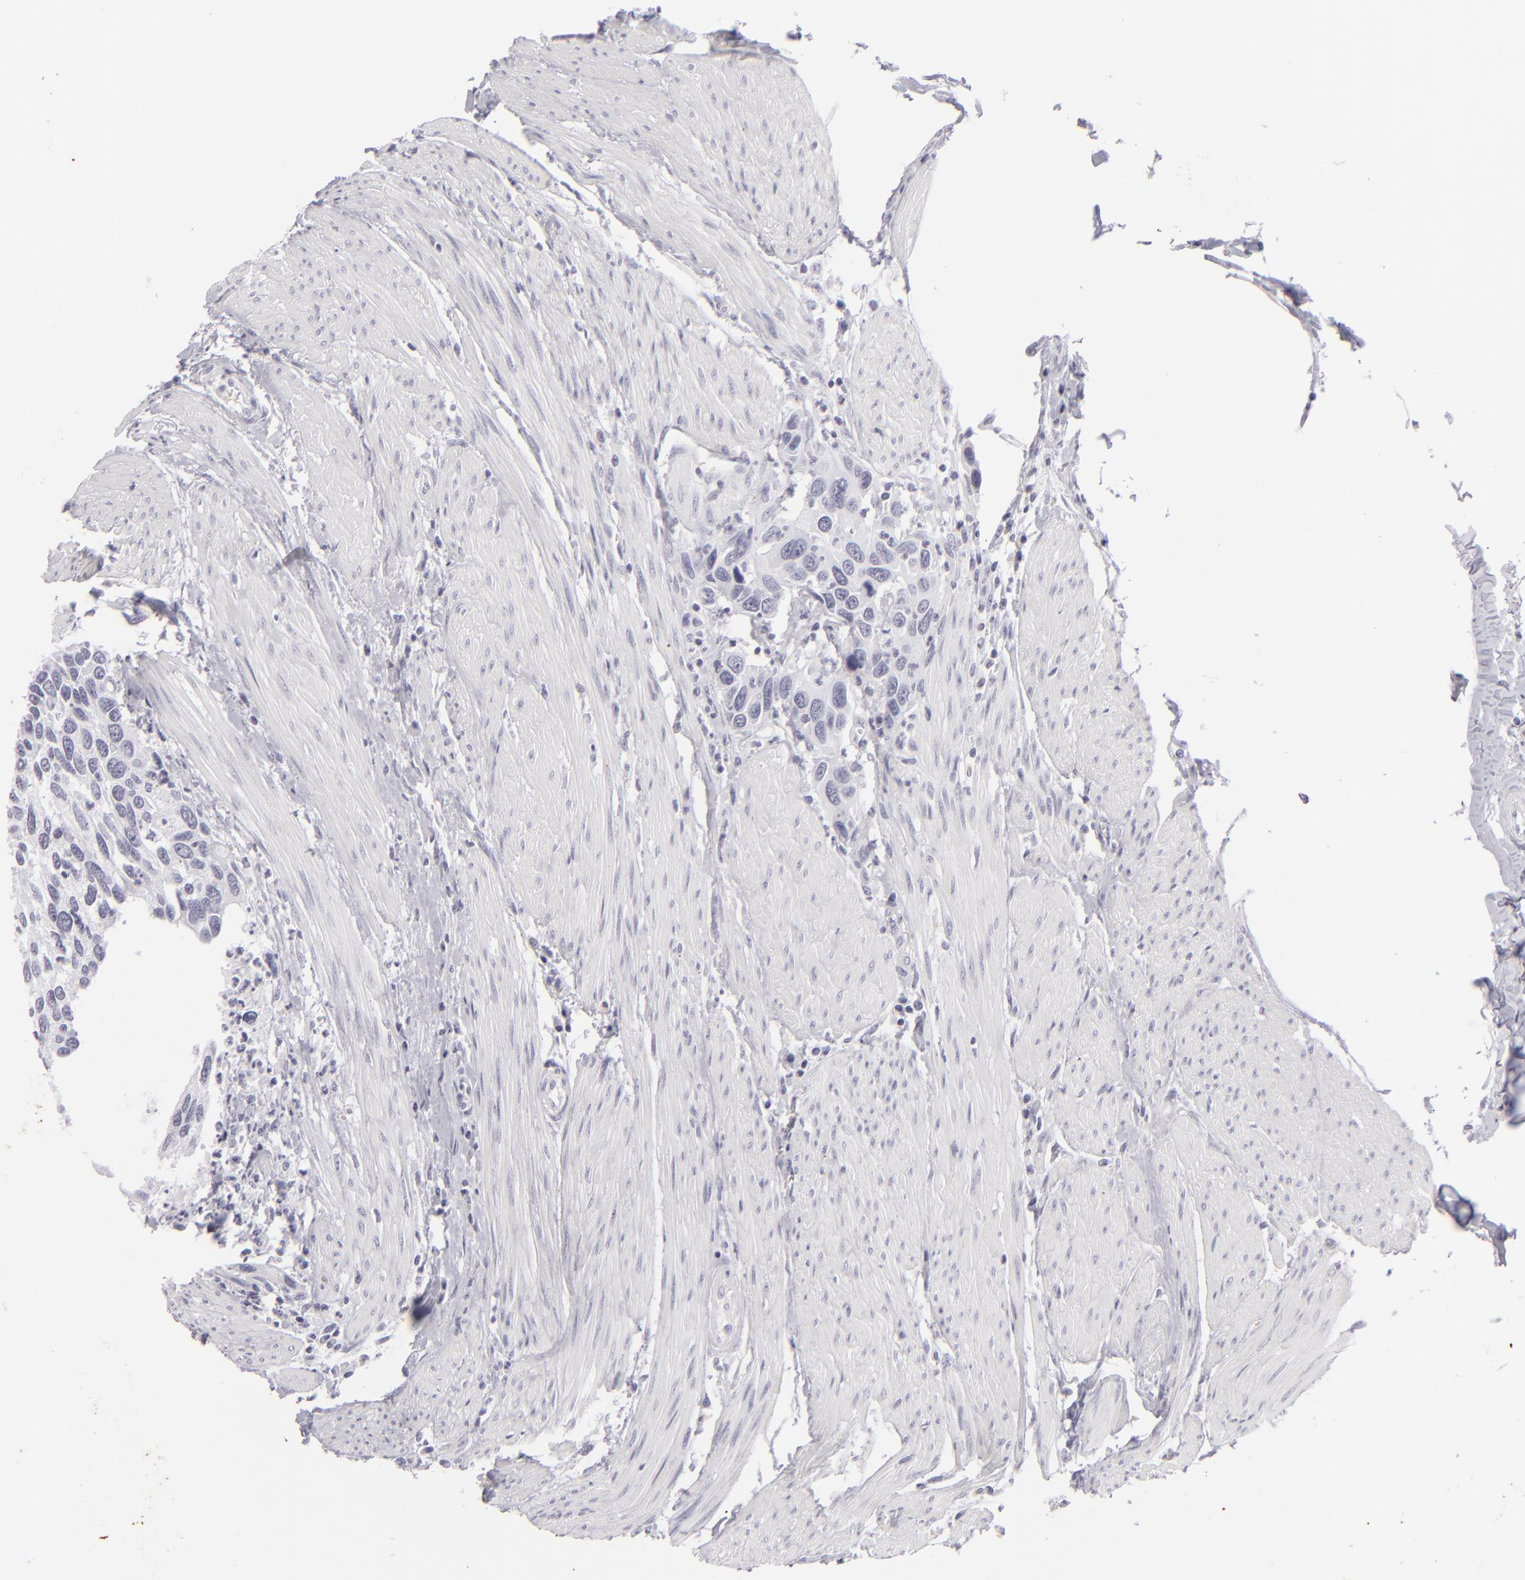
{"staining": {"intensity": "negative", "quantity": "none", "location": "none"}, "tissue": "urothelial cancer", "cell_type": "Tumor cells", "image_type": "cancer", "snomed": [{"axis": "morphology", "description": "Urothelial carcinoma, High grade"}, {"axis": "topography", "description": "Urinary bladder"}], "caption": "Urothelial cancer was stained to show a protein in brown. There is no significant staining in tumor cells.", "gene": "KRT1", "patient": {"sex": "male", "age": 66}}